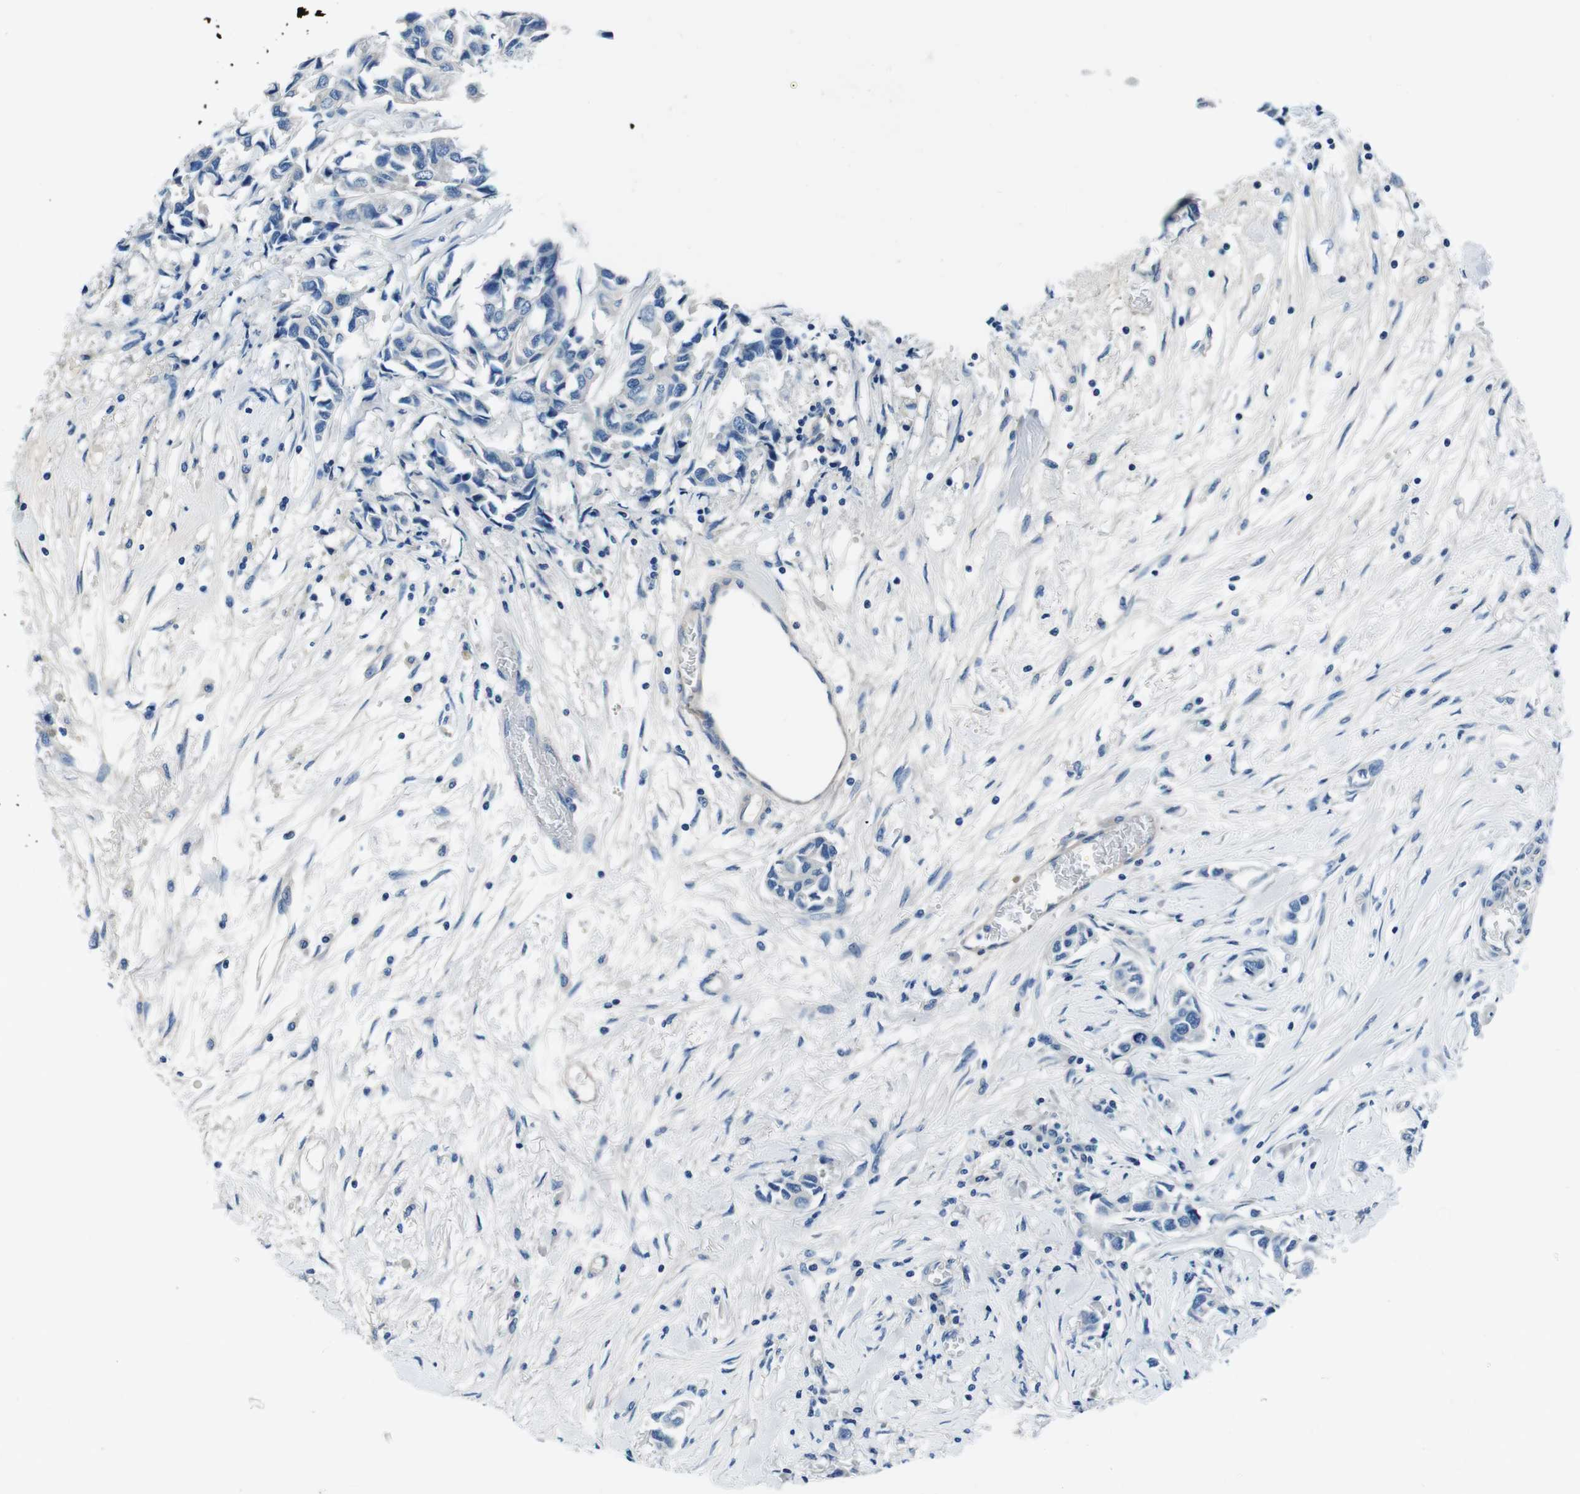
{"staining": {"intensity": "negative", "quantity": "none", "location": "none"}, "tissue": "breast cancer", "cell_type": "Tumor cells", "image_type": "cancer", "snomed": [{"axis": "morphology", "description": "Duct carcinoma"}, {"axis": "topography", "description": "Breast"}], "caption": "An immunohistochemistry (IHC) photomicrograph of breast cancer (intraductal carcinoma) is shown. There is no staining in tumor cells of breast cancer (intraductal carcinoma).", "gene": "CASQ1", "patient": {"sex": "female", "age": 80}}